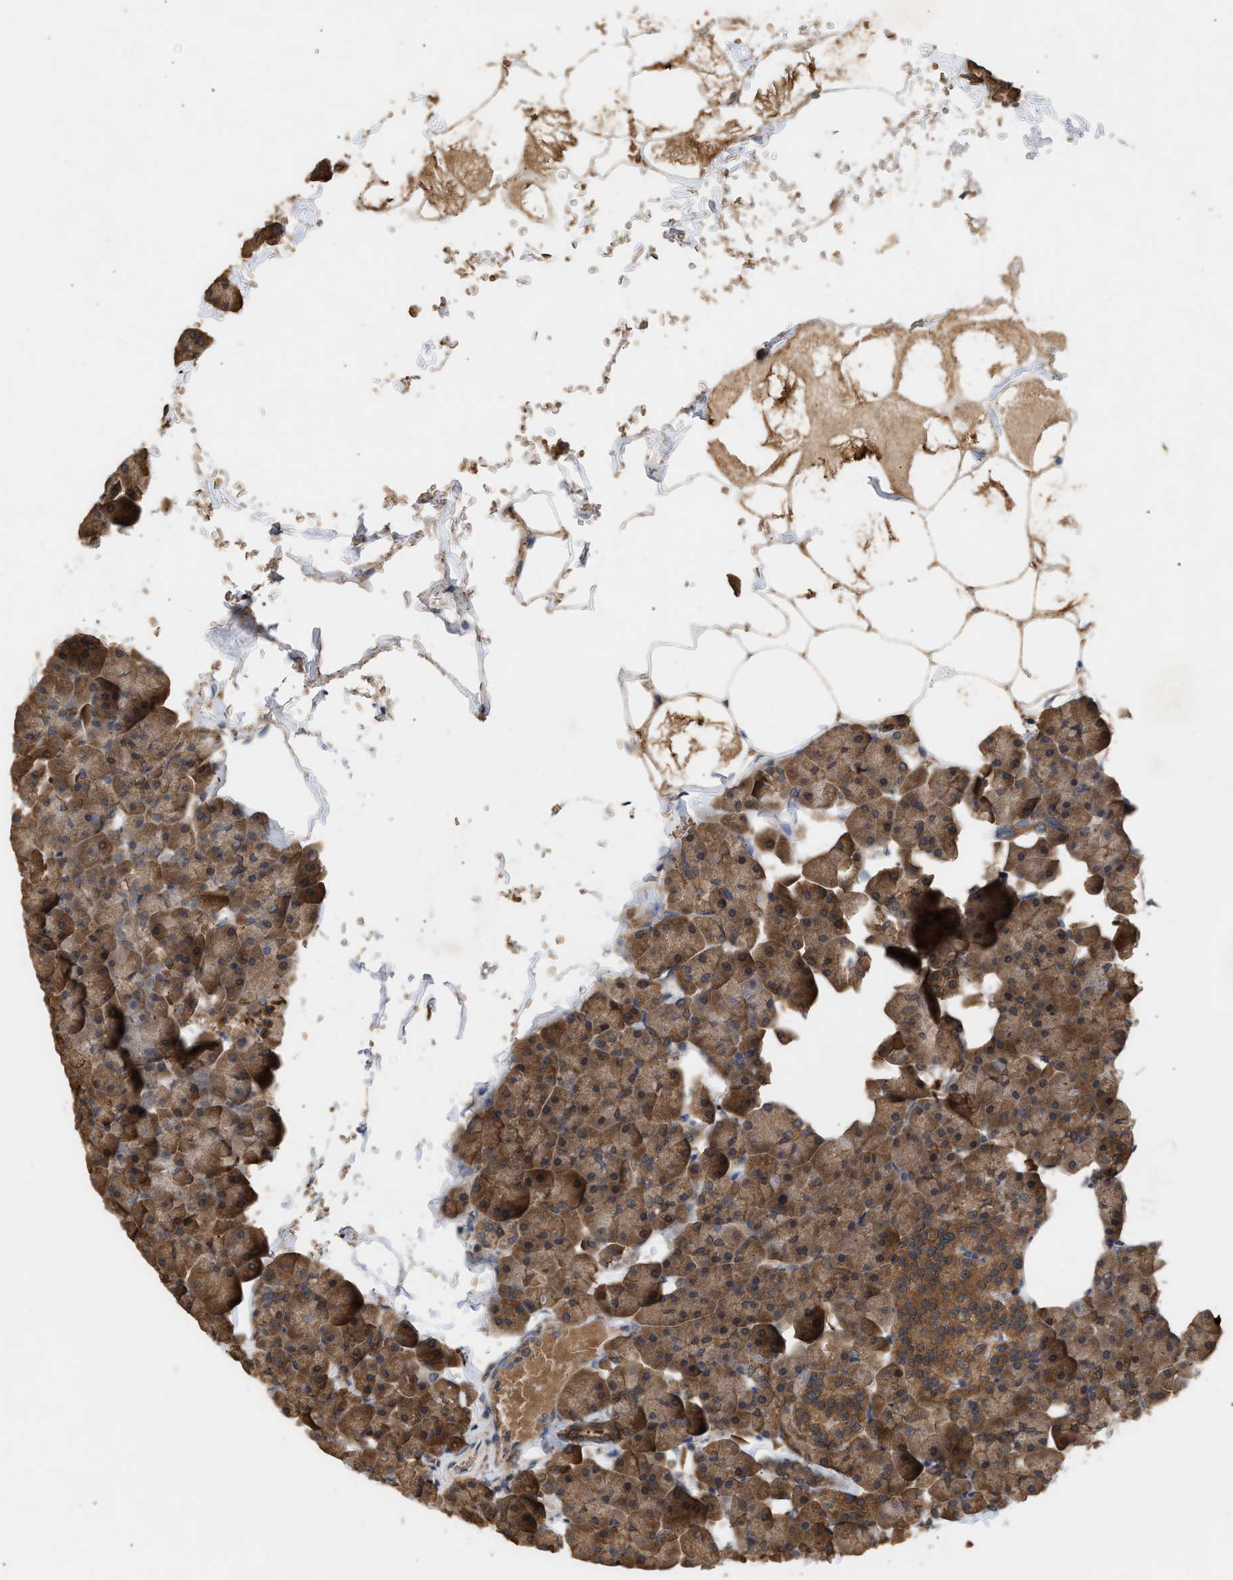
{"staining": {"intensity": "strong", "quantity": ">75%", "location": "cytoplasmic/membranous,nuclear"}, "tissue": "pancreas", "cell_type": "Exocrine glandular cells", "image_type": "normal", "snomed": [{"axis": "morphology", "description": "Normal tissue, NOS"}, {"axis": "topography", "description": "Pancreas"}], "caption": "A brown stain highlights strong cytoplasmic/membranous,nuclear expression of a protein in exocrine glandular cells of benign human pancreas.", "gene": "FITM1", "patient": {"sex": "male", "age": 35}}